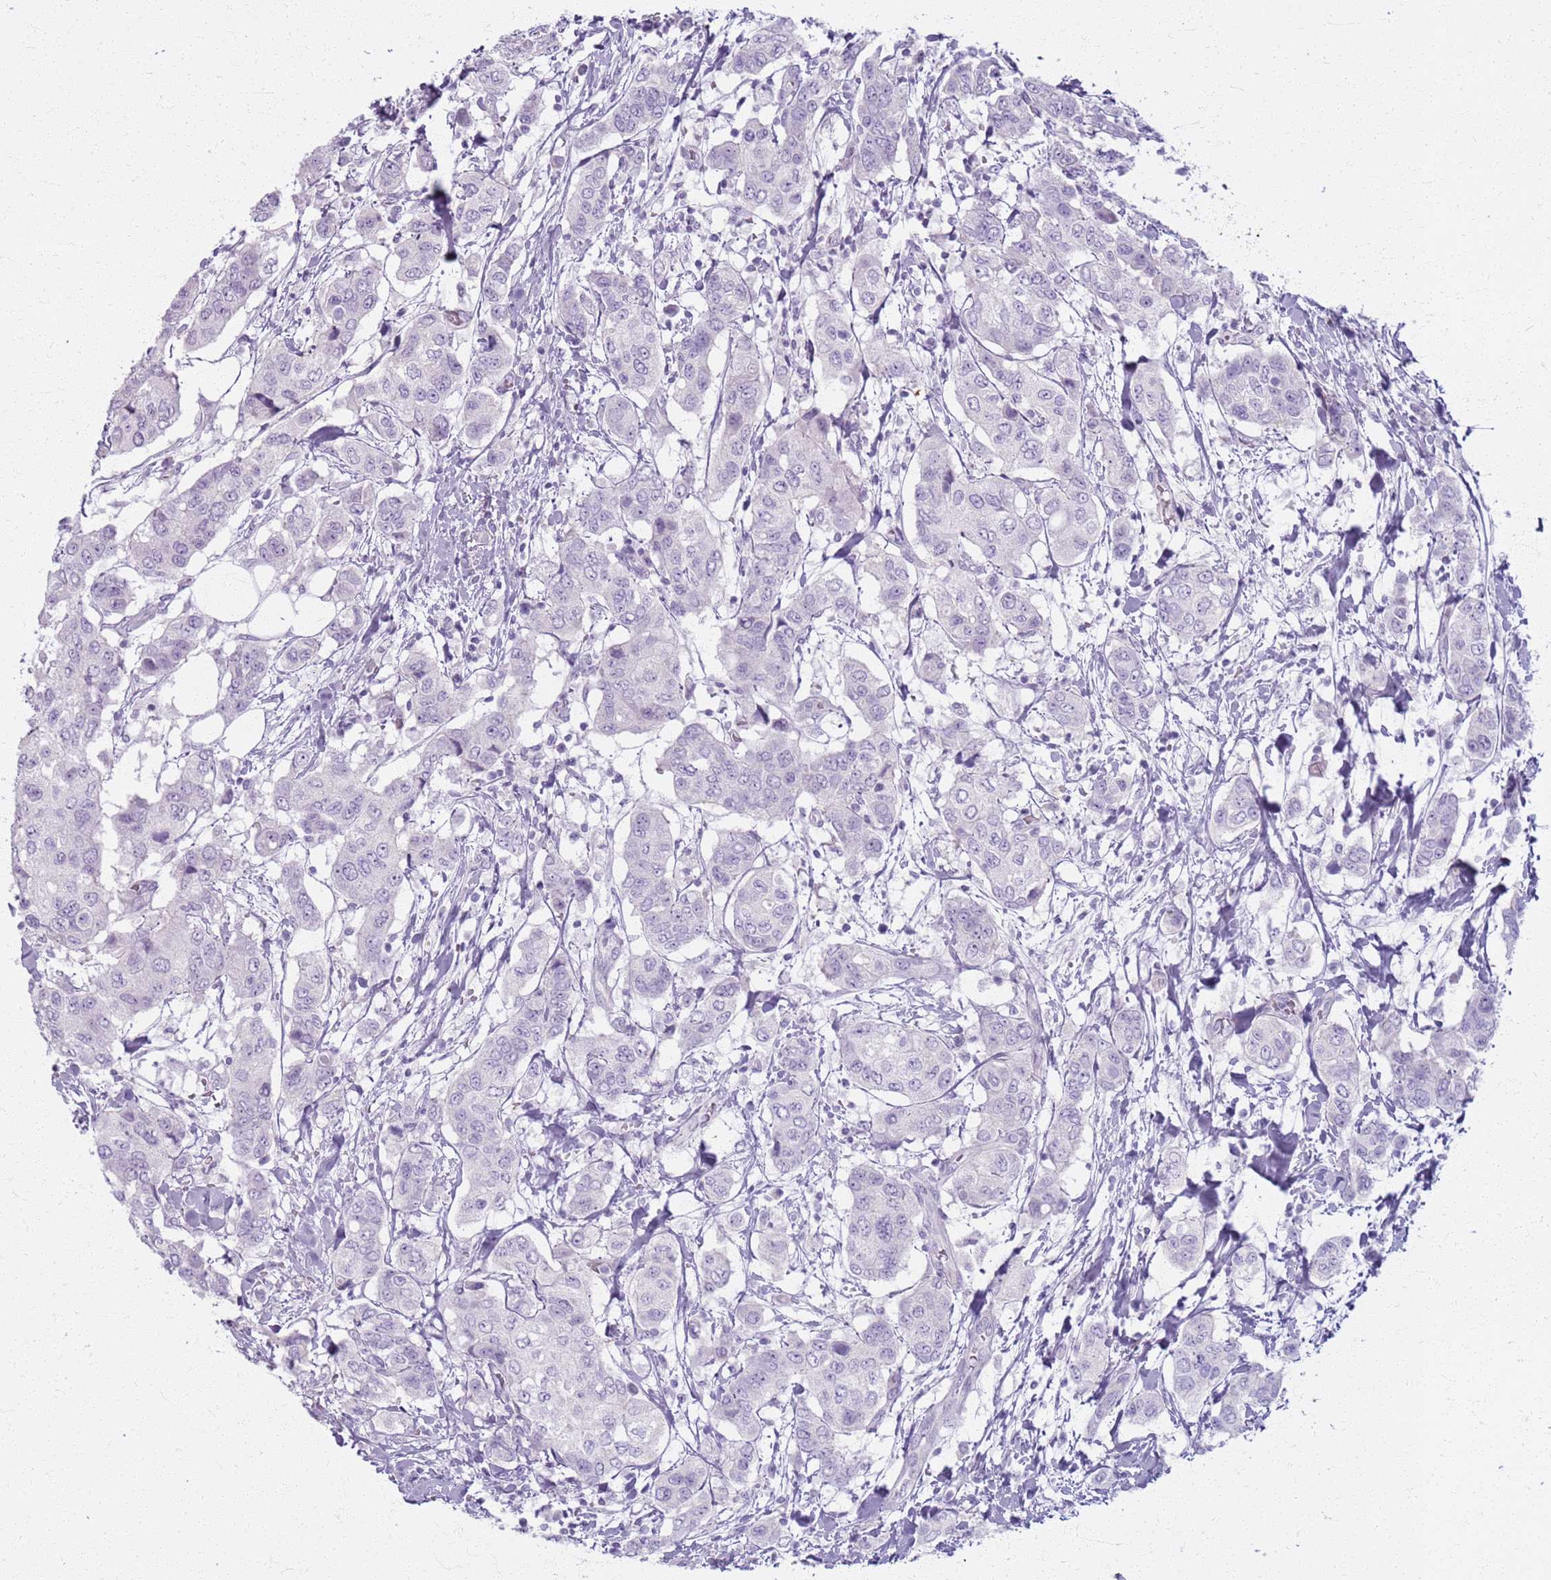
{"staining": {"intensity": "negative", "quantity": "none", "location": "none"}, "tissue": "breast cancer", "cell_type": "Tumor cells", "image_type": "cancer", "snomed": [{"axis": "morphology", "description": "Lobular carcinoma"}, {"axis": "topography", "description": "Breast"}], "caption": "Immunohistochemistry (IHC) of breast cancer shows no expression in tumor cells.", "gene": "CSRP3", "patient": {"sex": "female", "age": 51}}